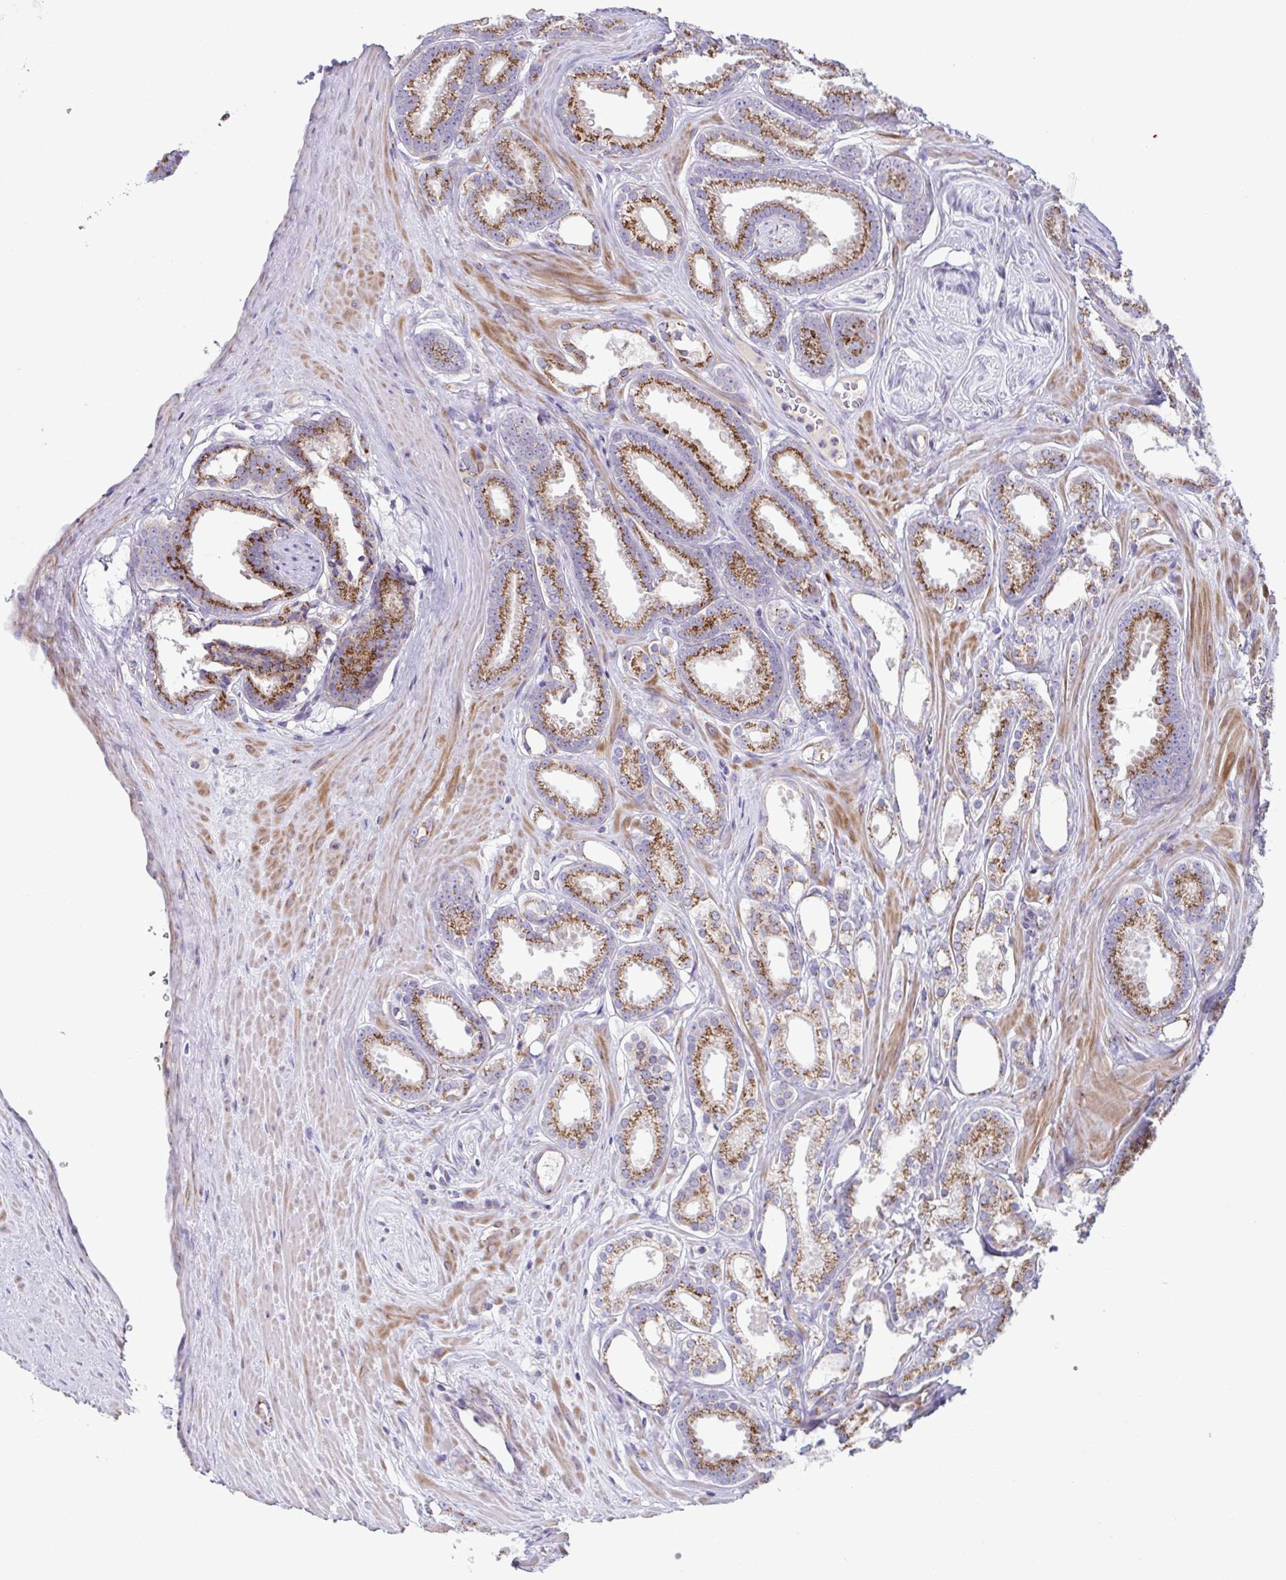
{"staining": {"intensity": "moderate", "quantity": ">75%", "location": "cytoplasmic/membranous"}, "tissue": "prostate cancer", "cell_type": "Tumor cells", "image_type": "cancer", "snomed": [{"axis": "morphology", "description": "Adenocarcinoma, Low grade"}, {"axis": "topography", "description": "Prostate"}], "caption": "Moderate cytoplasmic/membranous positivity for a protein is seen in approximately >75% of tumor cells of prostate cancer using IHC.", "gene": "COL17A1", "patient": {"sex": "male", "age": 65}}